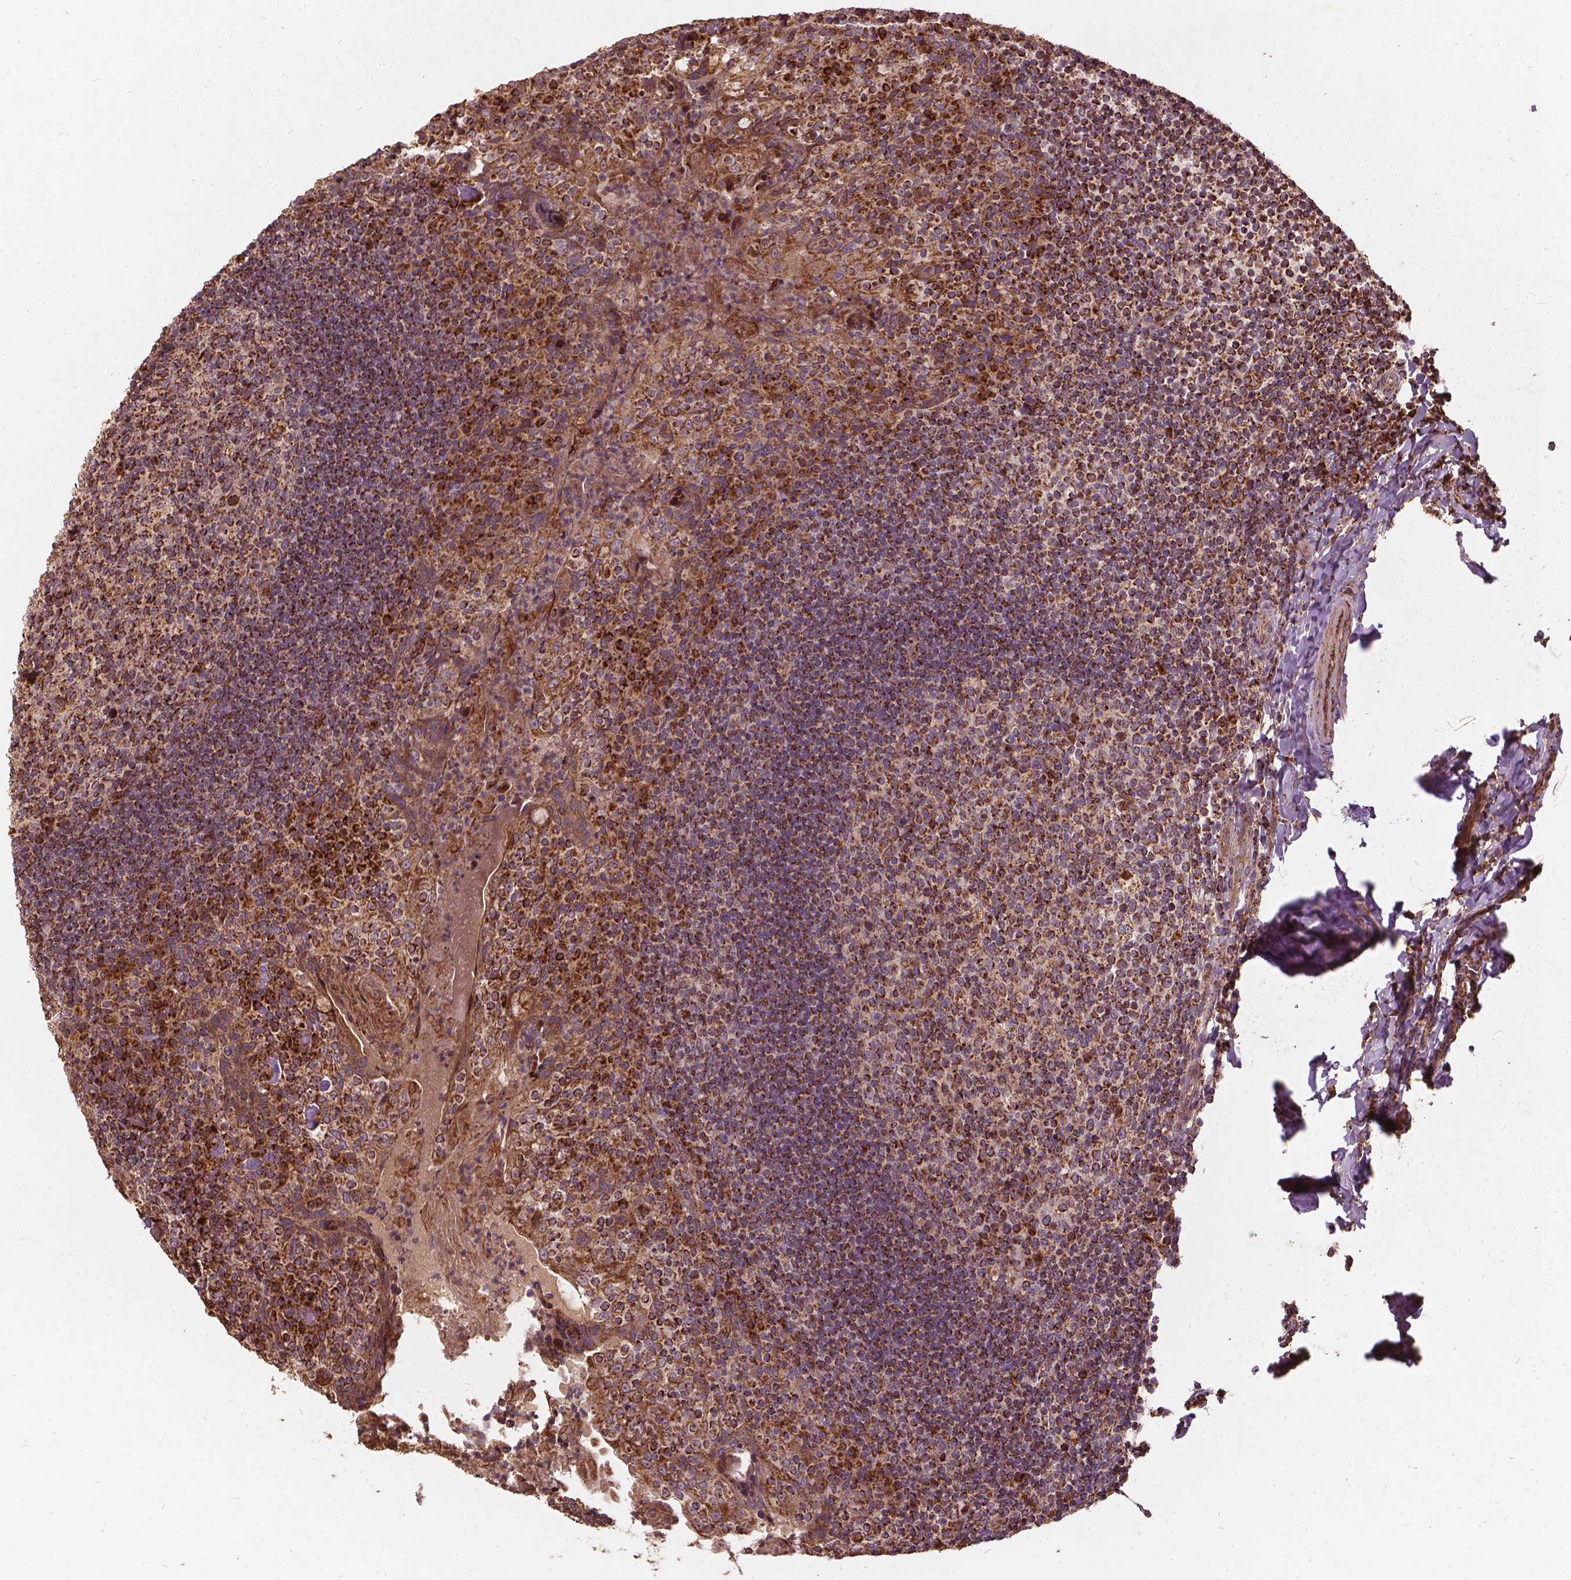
{"staining": {"intensity": "moderate", "quantity": ">75%", "location": "cytoplasmic/membranous"}, "tissue": "tonsil", "cell_type": "Germinal center cells", "image_type": "normal", "snomed": [{"axis": "morphology", "description": "Normal tissue, NOS"}, {"axis": "topography", "description": "Tonsil"}], "caption": "About >75% of germinal center cells in unremarkable tonsil exhibit moderate cytoplasmic/membranous protein positivity as visualized by brown immunohistochemical staining.", "gene": "UBXN2A", "patient": {"sex": "female", "age": 10}}